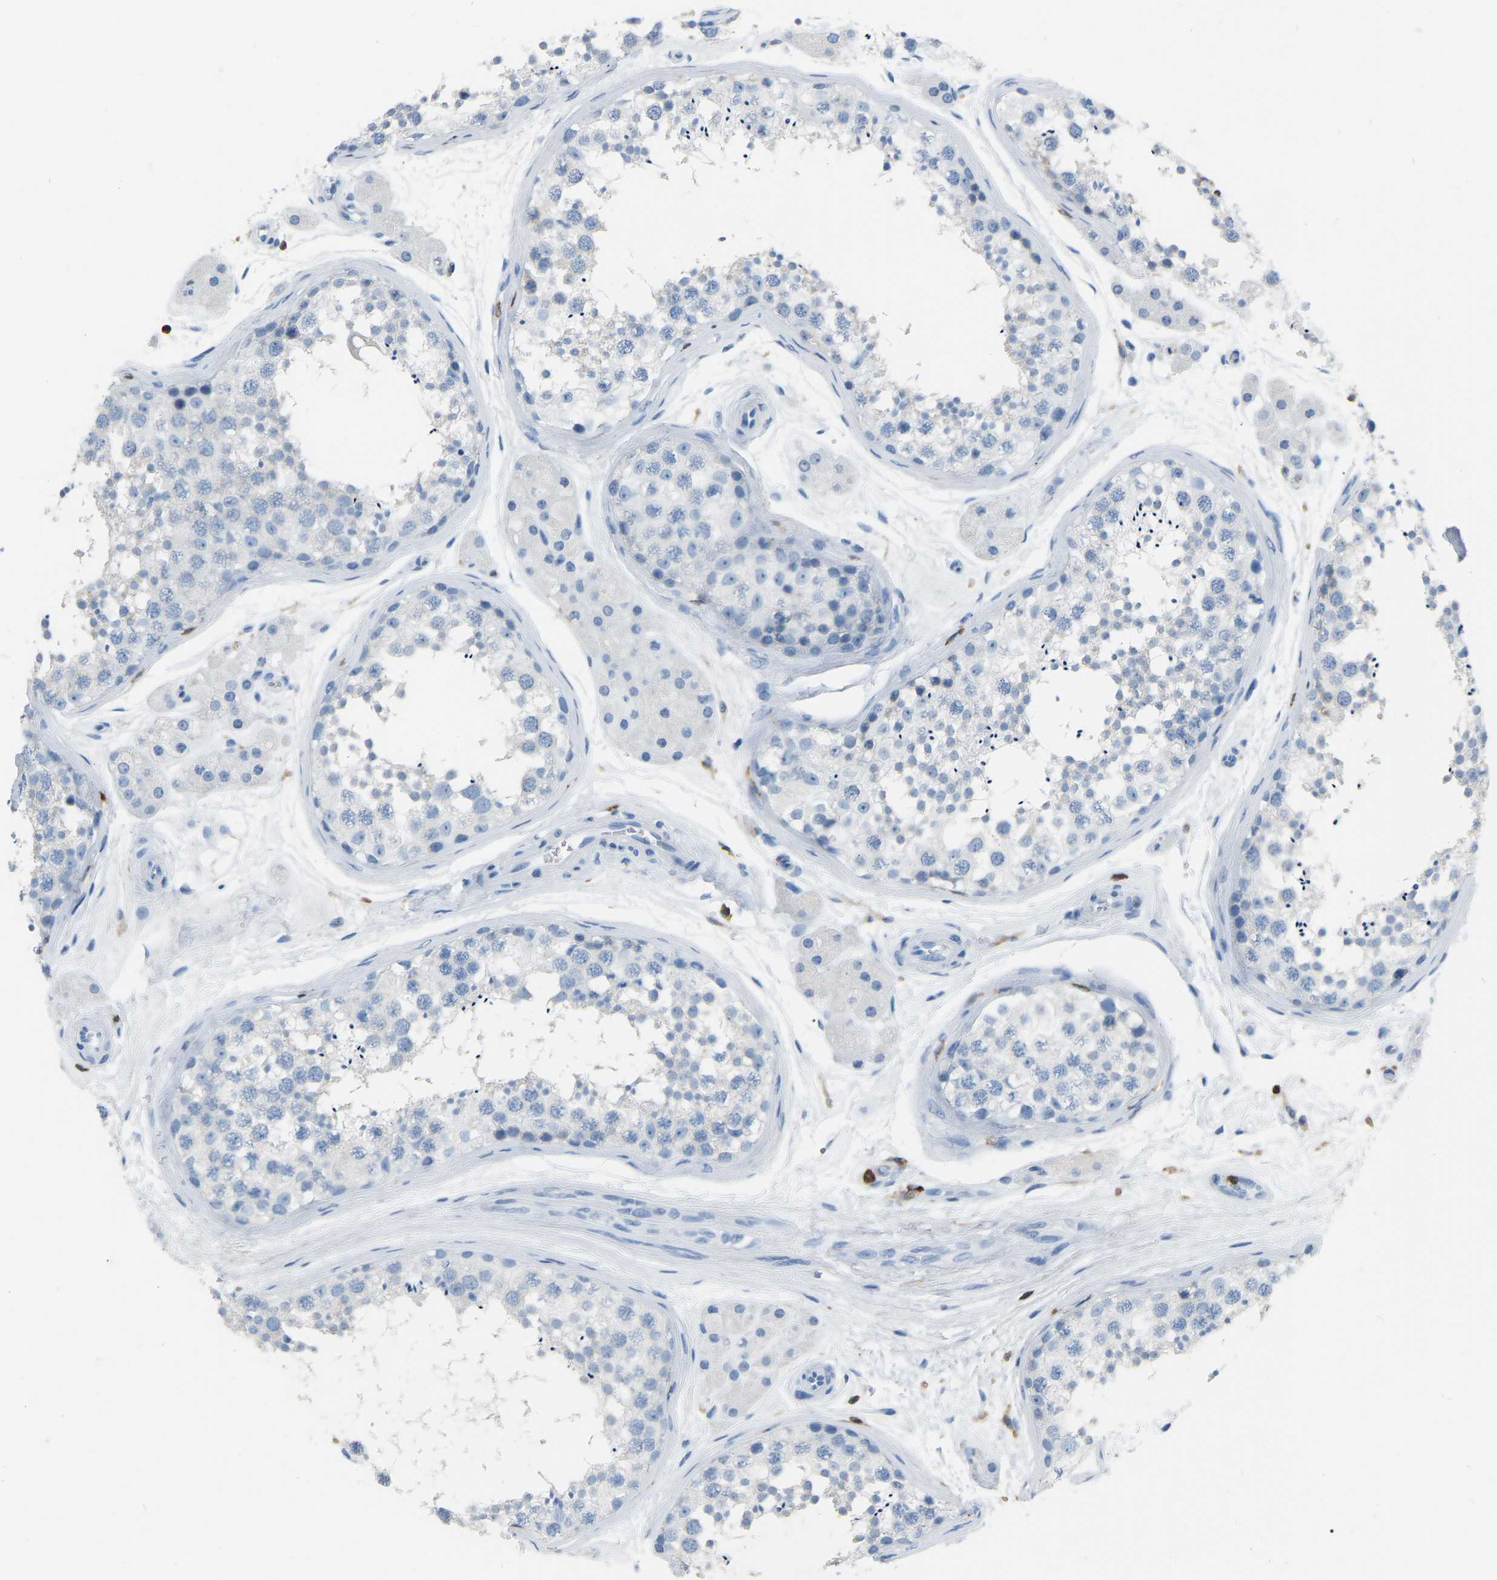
{"staining": {"intensity": "negative", "quantity": "none", "location": "none"}, "tissue": "testis", "cell_type": "Cells in seminiferous ducts", "image_type": "normal", "snomed": [{"axis": "morphology", "description": "Normal tissue, NOS"}, {"axis": "topography", "description": "Testis"}], "caption": "Cells in seminiferous ducts are negative for brown protein staining in normal testis.", "gene": "ARHGAP45", "patient": {"sex": "male", "age": 56}}